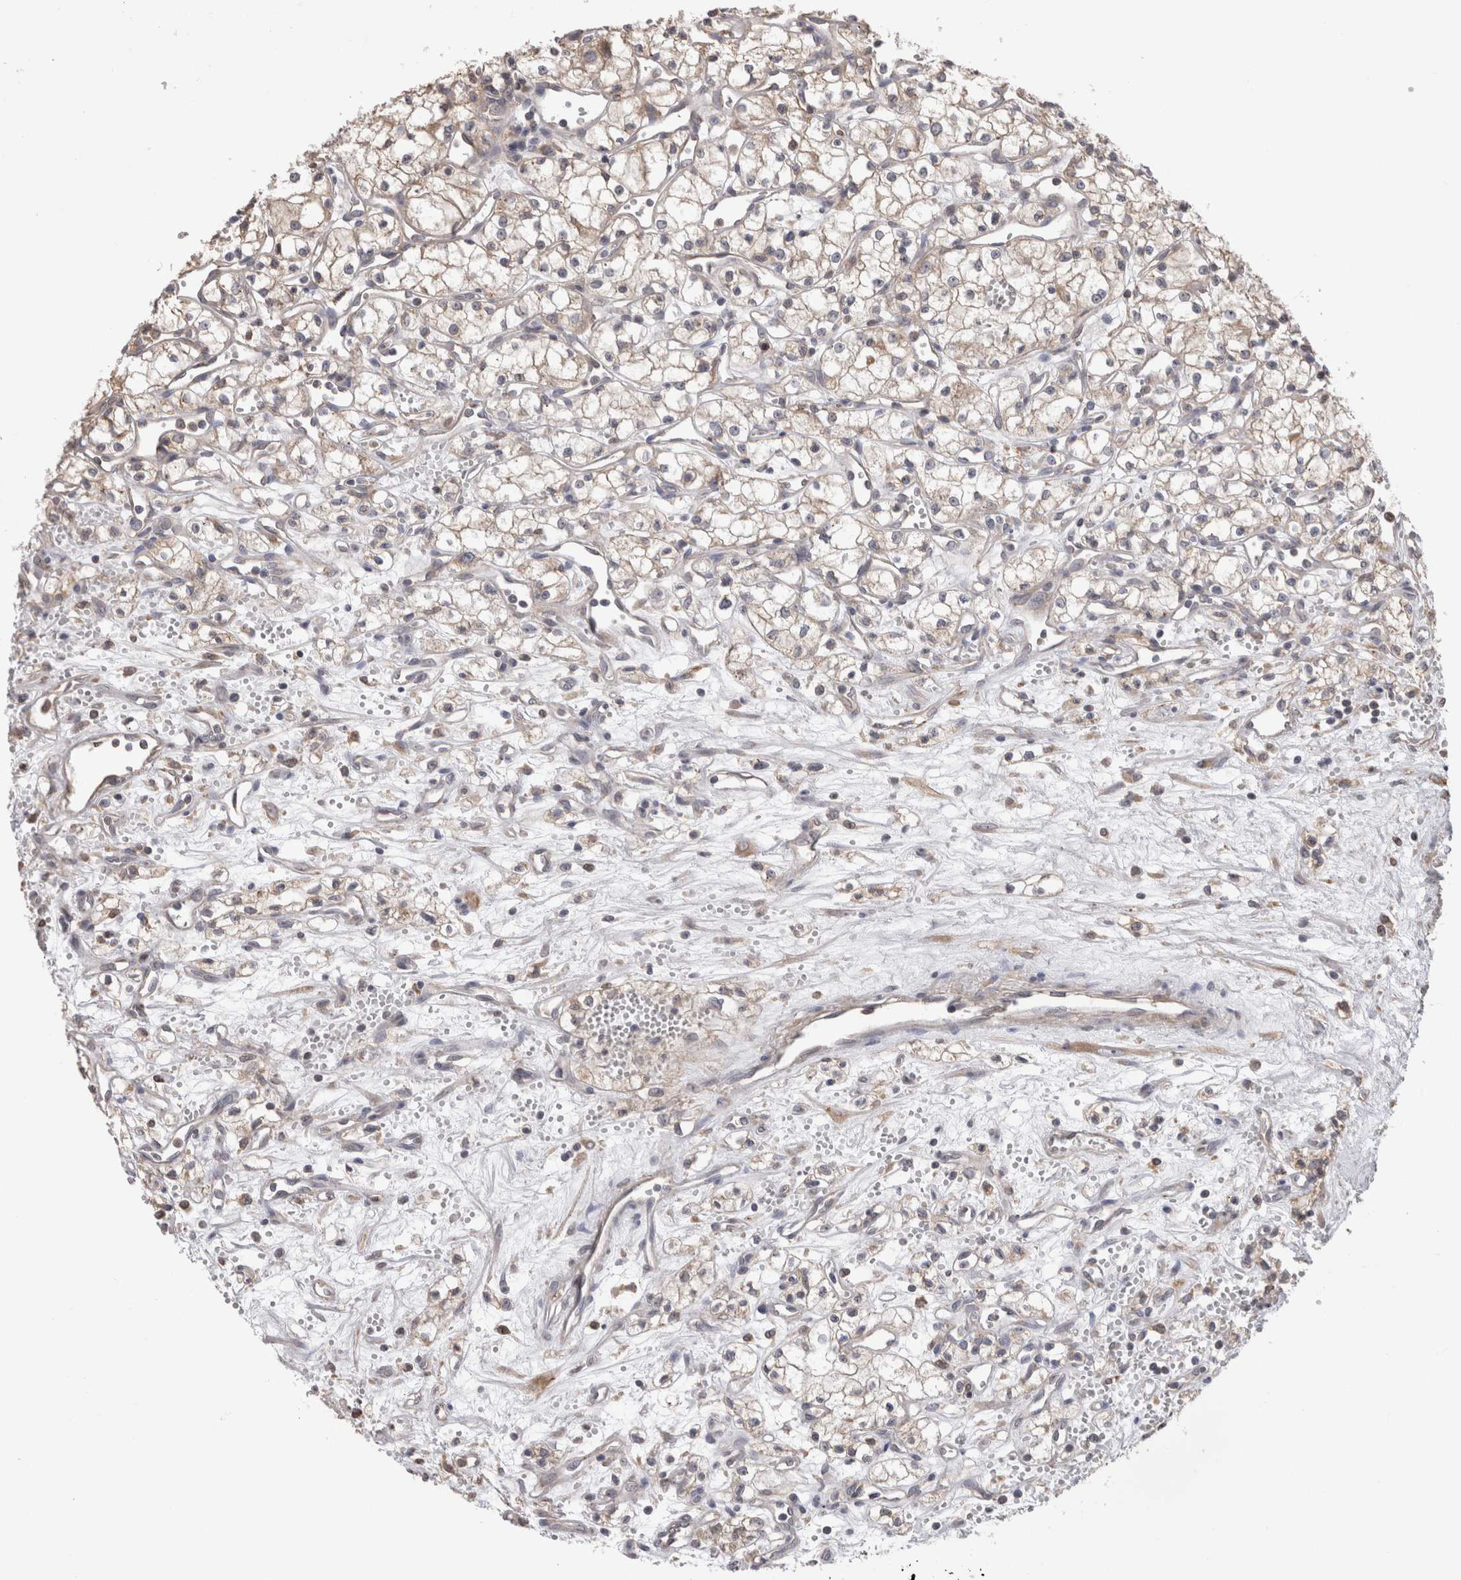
{"staining": {"intensity": "weak", "quantity": "25%-75%", "location": "cytoplasmic/membranous"}, "tissue": "renal cancer", "cell_type": "Tumor cells", "image_type": "cancer", "snomed": [{"axis": "morphology", "description": "Adenocarcinoma, NOS"}, {"axis": "topography", "description": "Kidney"}], "caption": "Tumor cells exhibit low levels of weak cytoplasmic/membranous expression in about 25%-75% of cells in adenocarcinoma (renal). (Stains: DAB (3,3'-diaminobenzidine) in brown, nuclei in blue, Microscopy: brightfield microscopy at high magnification).", "gene": "SMAP2", "patient": {"sex": "male", "age": 59}}